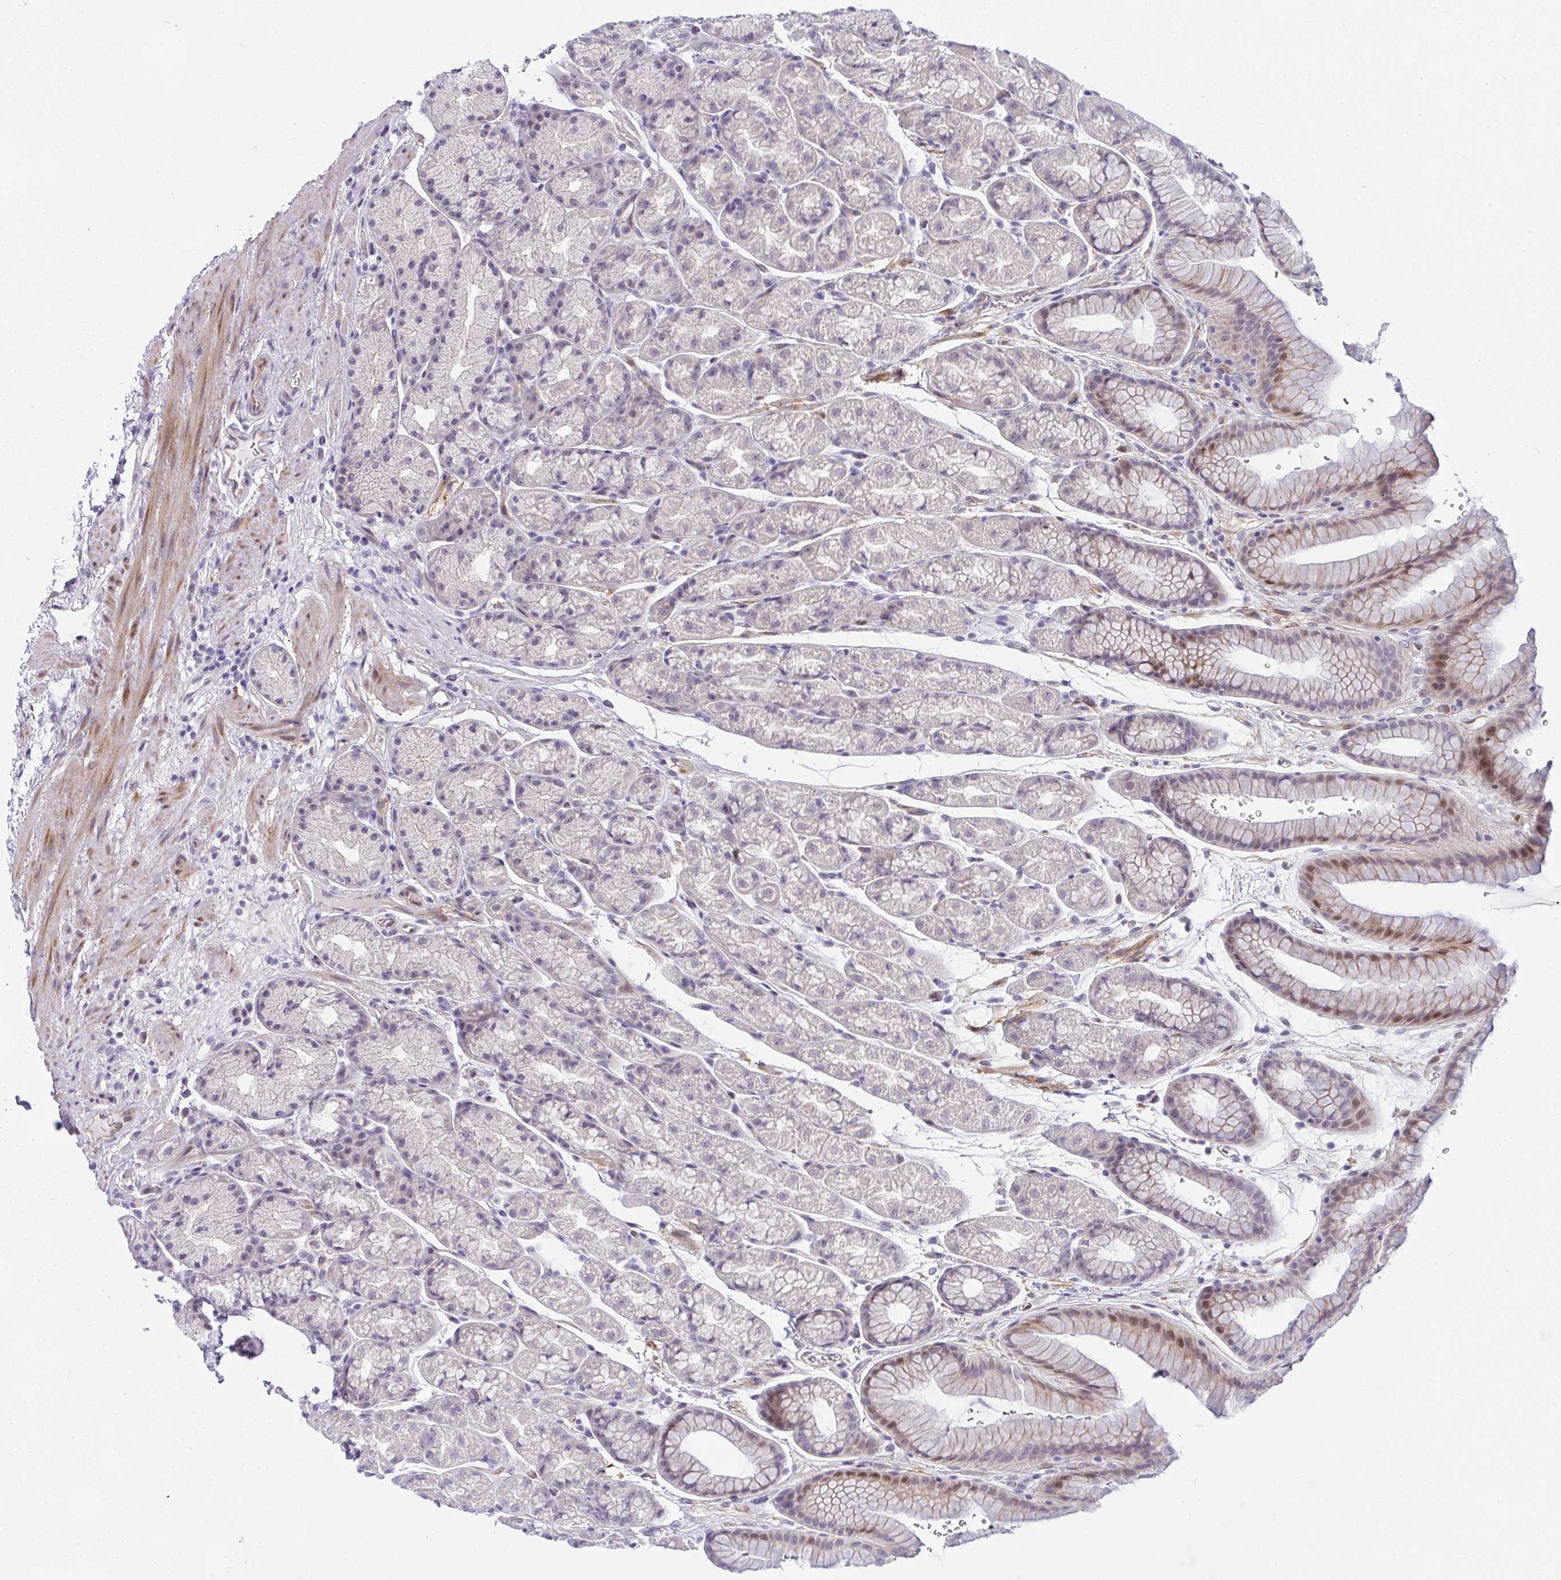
{"staining": {"intensity": "weak", "quantity": "<25%", "location": "nuclear"}, "tissue": "stomach", "cell_type": "Glandular cells", "image_type": "normal", "snomed": [{"axis": "morphology", "description": "Normal tissue, NOS"}, {"axis": "topography", "description": "Stomach, lower"}], "caption": "Photomicrograph shows no protein expression in glandular cells of normal stomach. (Stains: DAB IHC with hematoxylin counter stain, Microscopy: brightfield microscopy at high magnification).", "gene": "NFXL1", "patient": {"sex": "male", "age": 67}}